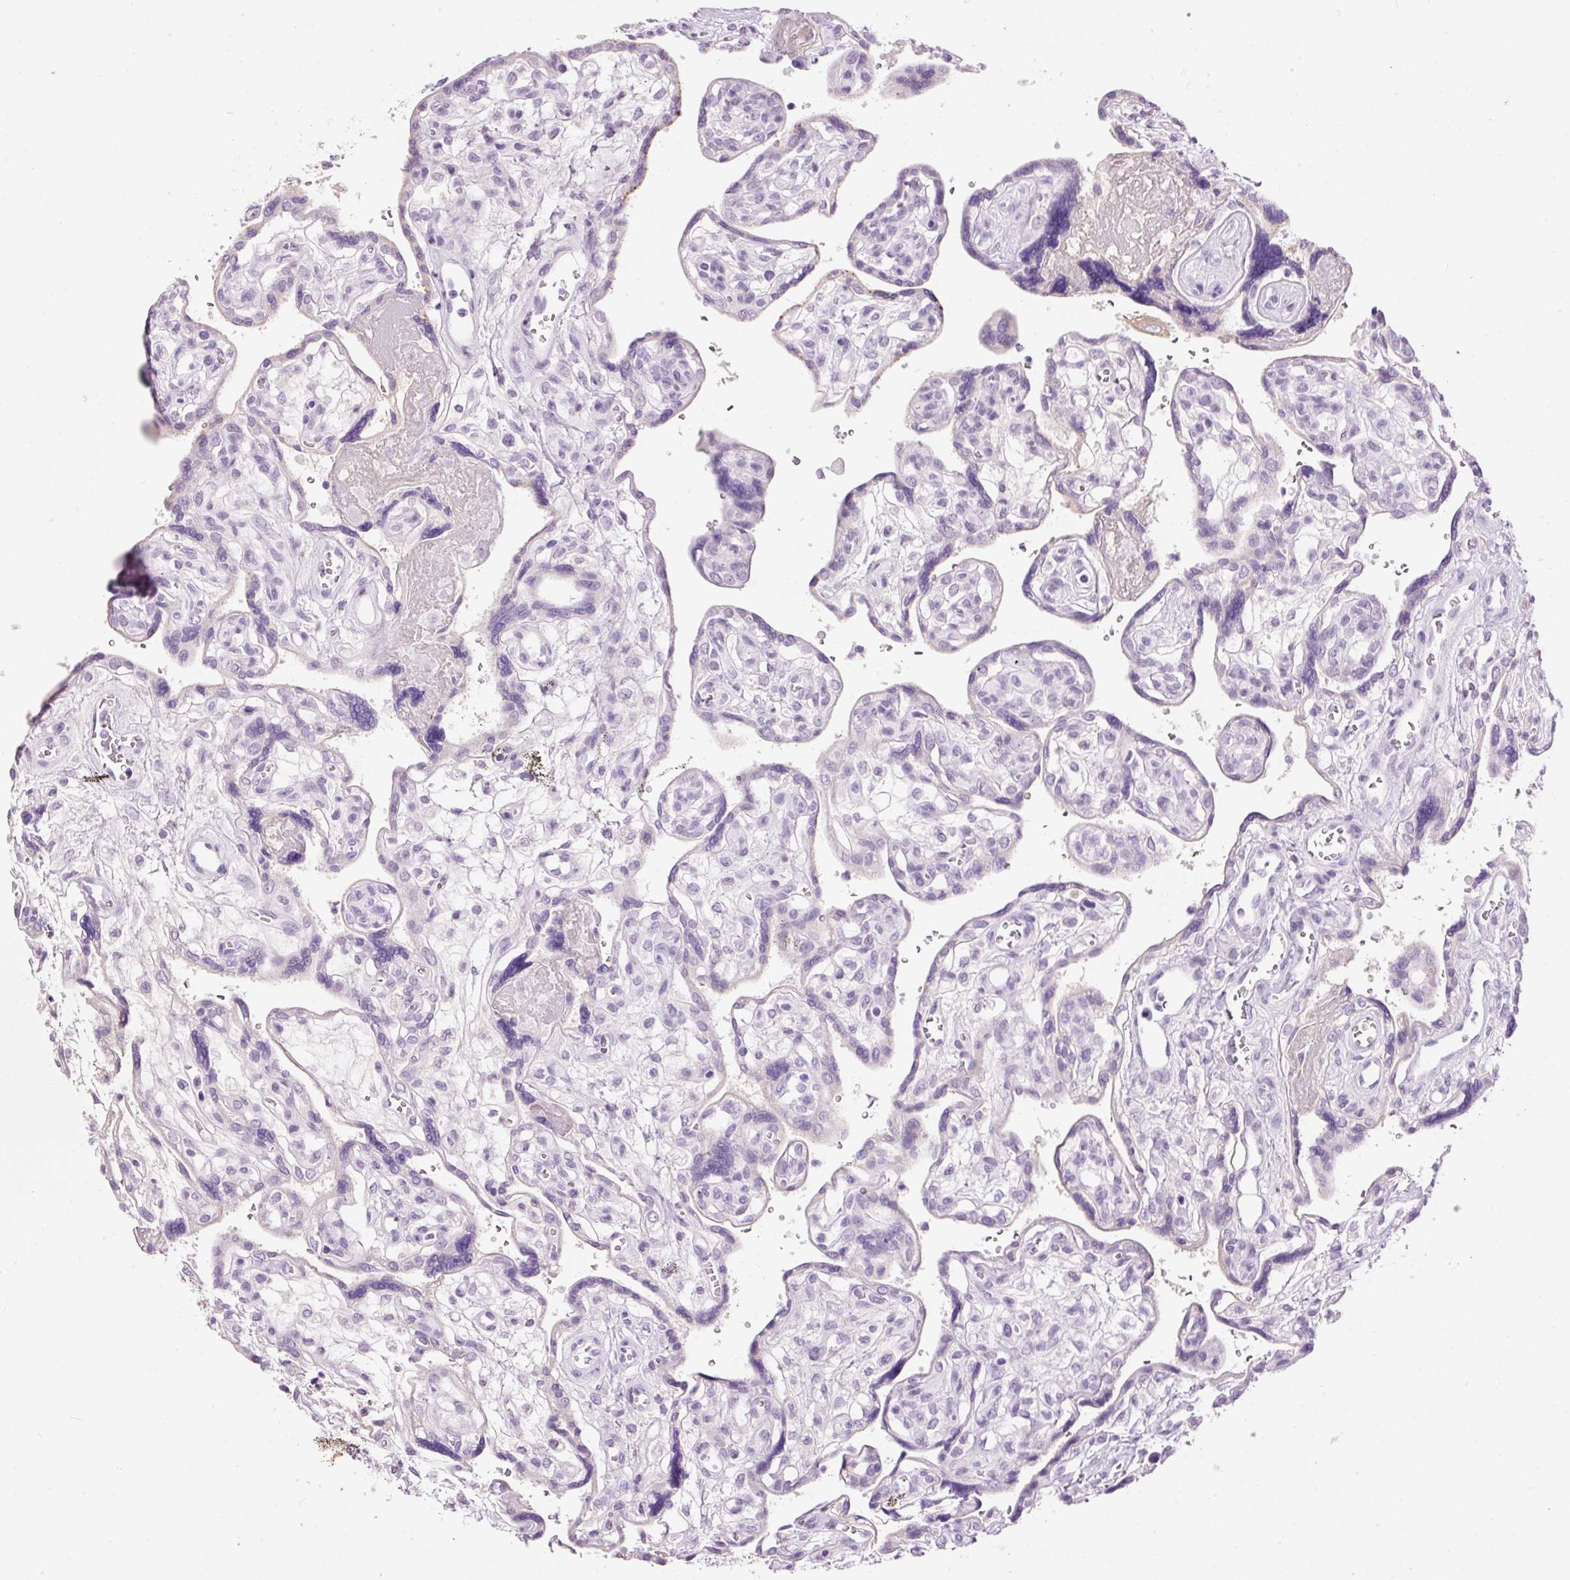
{"staining": {"intensity": "negative", "quantity": "none", "location": "none"}, "tissue": "placenta", "cell_type": "Decidual cells", "image_type": "normal", "snomed": [{"axis": "morphology", "description": "Normal tissue, NOS"}, {"axis": "topography", "description": "Placenta"}], "caption": "High power microscopy photomicrograph of an immunohistochemistry (IHC) photomicrograph of unremarkable placenta, revealing no significant positivity in decidual cells. (DAB immunohistochemistry (IHC) with hematoxylin counter stain).", "gene": "PRPF38B", "patient": {"sex": "female", "age": 39}}